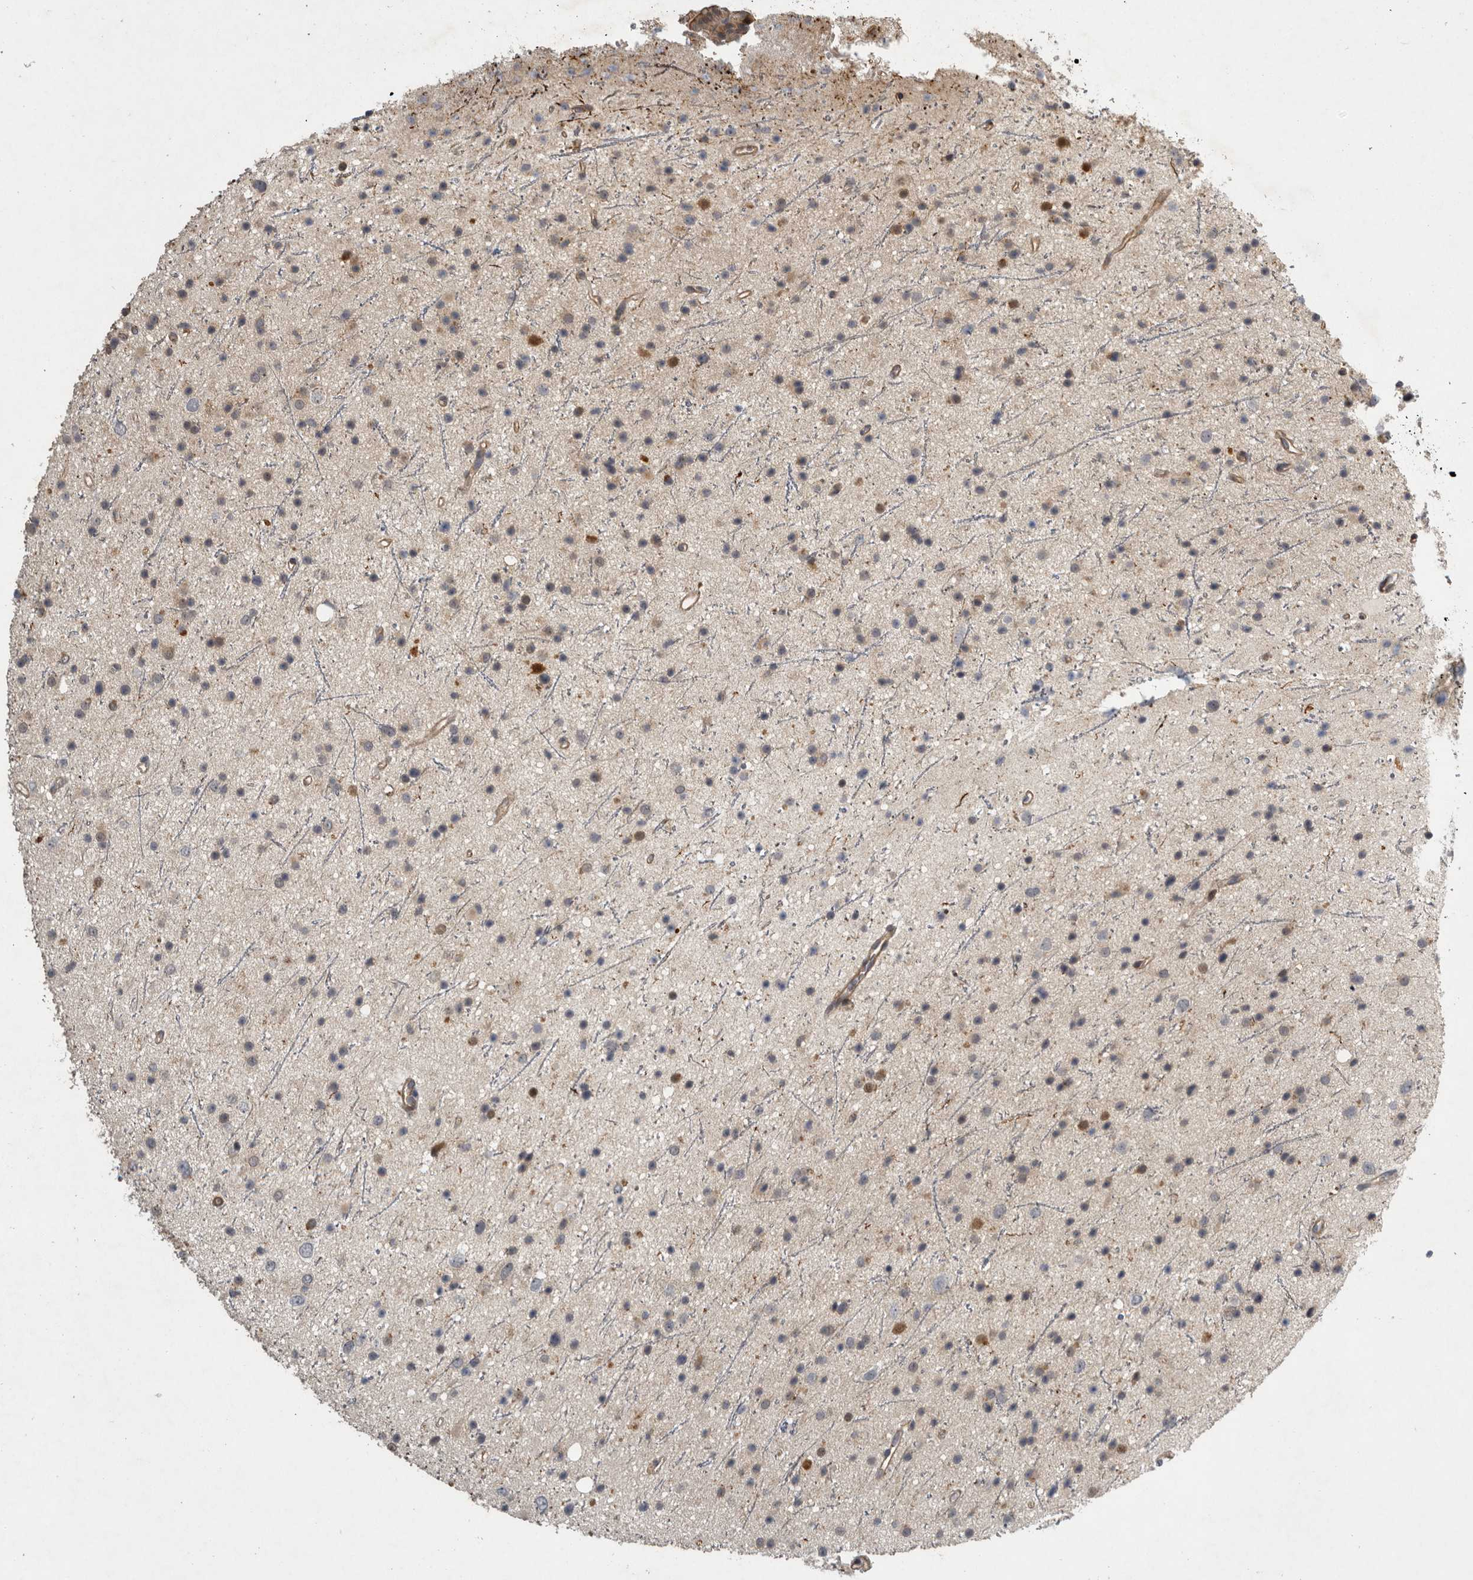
{"staining": {"intensity": "weak", "quantity": "<25%", "location": "cytoplasmic/membranous"}, "tissue": "glioma", "cell_type": "Tumor cells", "image_type": "cancer", "snomed": [{"axis": "morphology", "description": "Glioma, malignant, Low grade"}, {"axis": "topography", "description": "Cerebral cortex"}], "caption": "Immunohistochemical staining of human malignant glioma (low-grade) demonstrates no significant expression in tumor cells.", "gene": "MPDZ", "patient": {"sex": "female", "age": 39}}